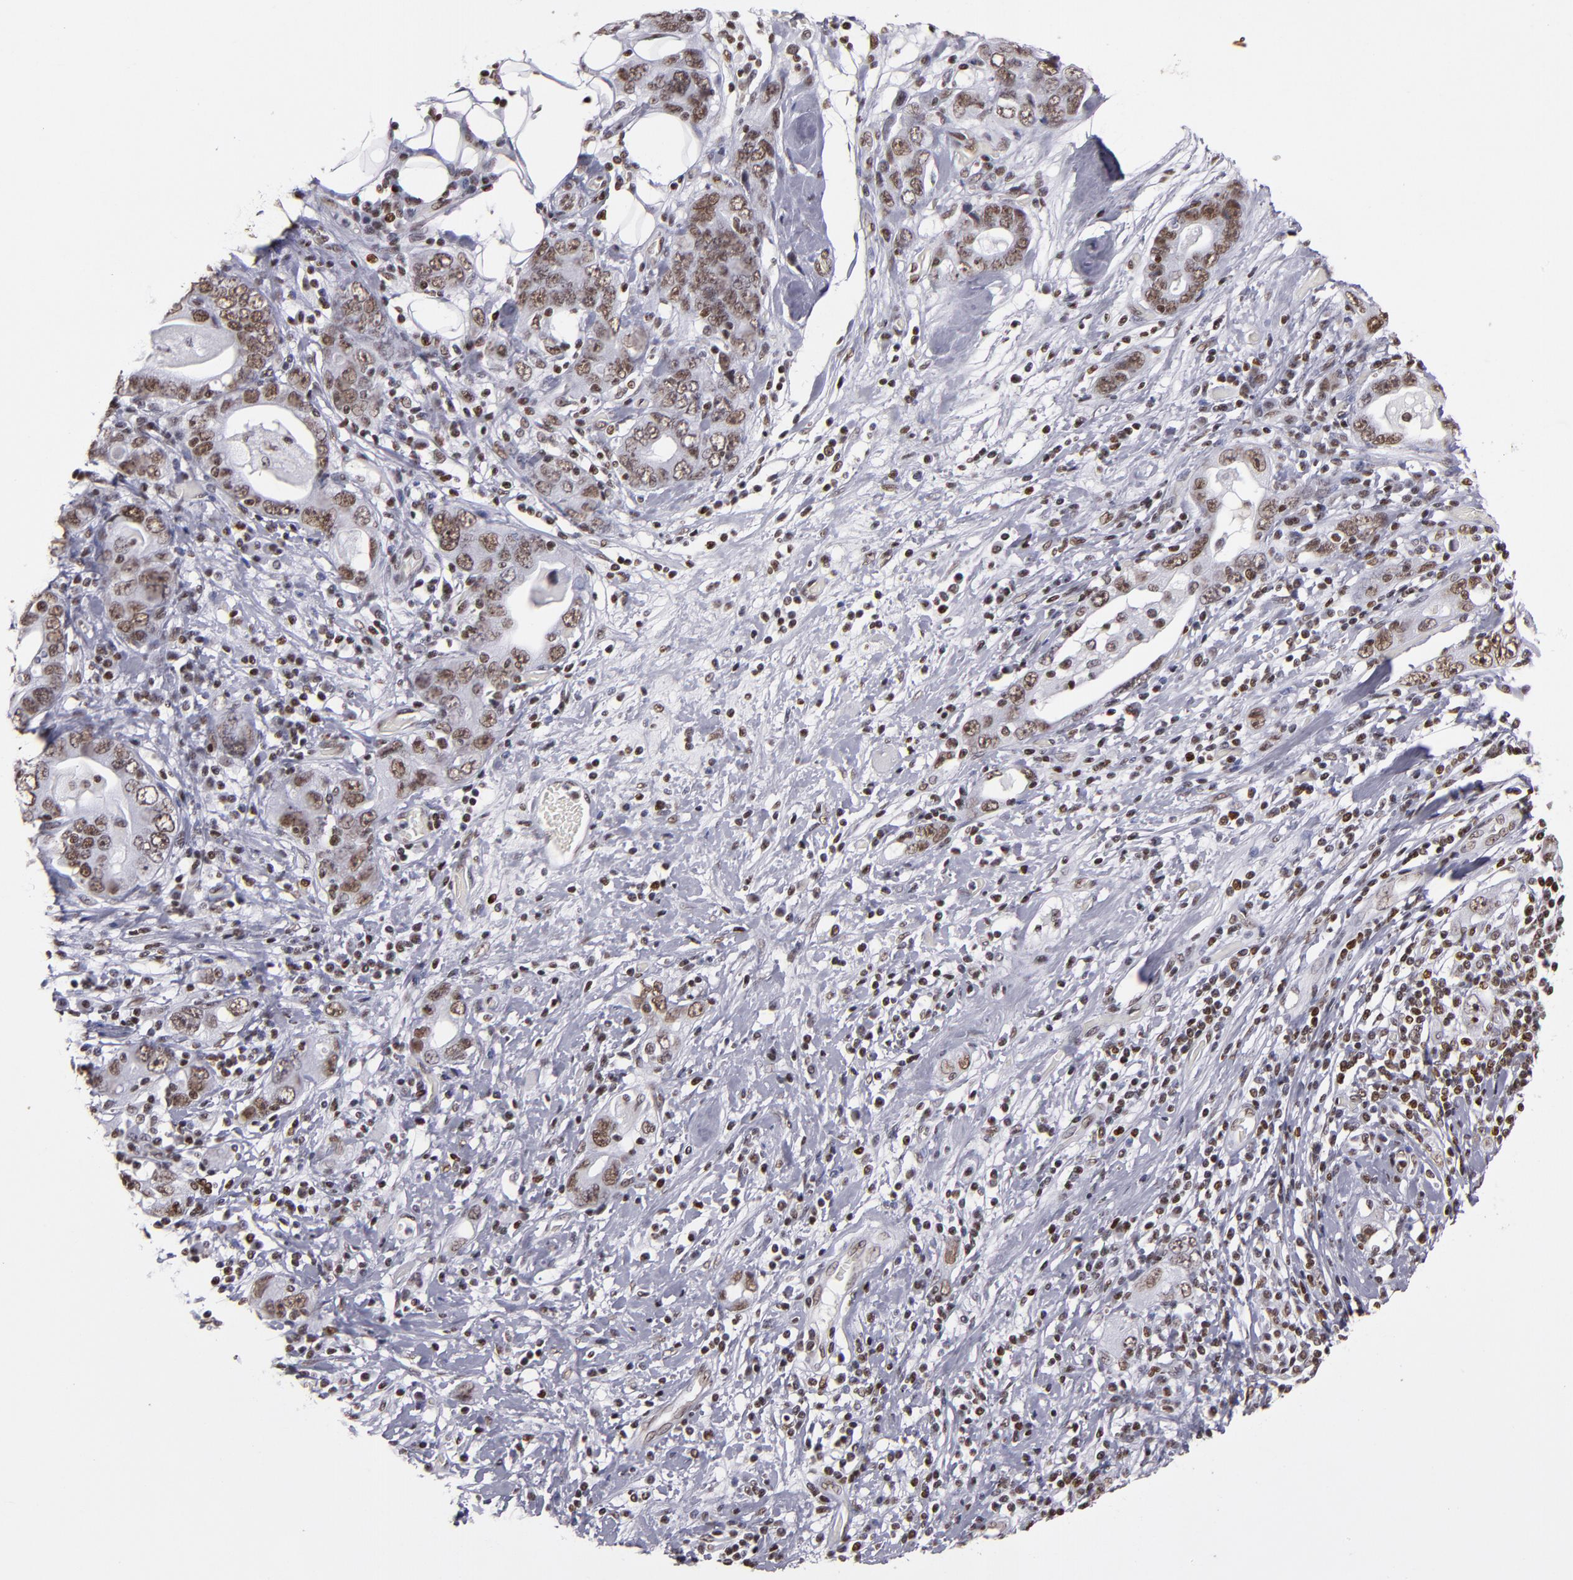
{"staining": {"intensity": "moderate", "quantity": ">75%", "location": "nuclear"}, "tissue": "stomach cancer", "cell_type": "Tumor cells", "image_type": "cancer", "snomed": [{"axis": "morphology", "description": "Adenocarcinoma, NOS"}, {"axis": "topography", "description": "Stomach, lower"}], "caption": "Immunohistochemistry image of human stomach cancer stained for a protein (brown), which demonstrates medium levels of moderate nuclear expression in about >75% of tumor cells.", "gene": "TERF2", "patient": {"sex": "female", "age": 93}}